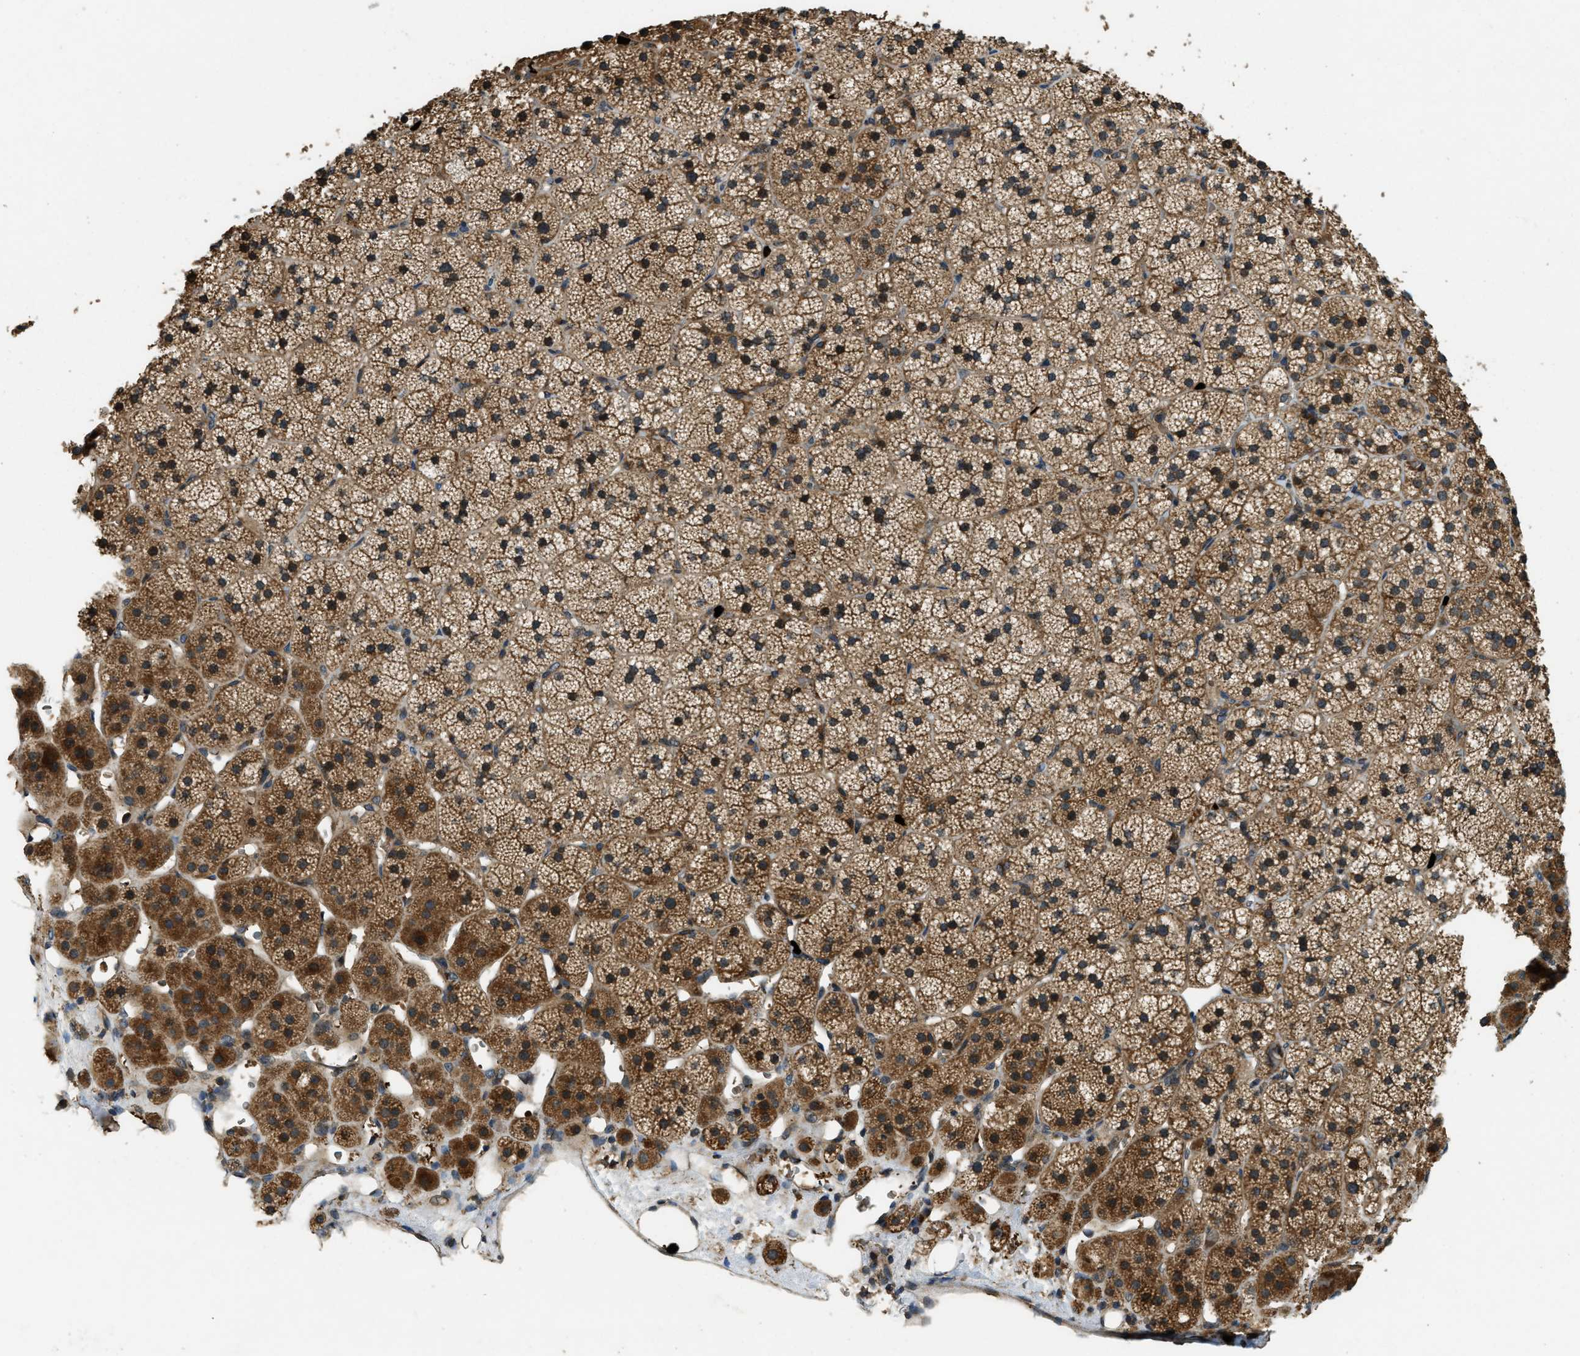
{"staining": {"intensity": "moderate", "quantity": ">75%", "location": "cytoplasmic/membranous,nuclear"}, "tissue": "adrenal gland", "cell_type": "Glandular cells", "image_type": "normal", "snomed": [{"axis": "morphology", "description": "Normal tissue, NOS"}, {"axis": "topography", "description": "Adrenal gland"}], "caption": "This micrograph shows immunohistochemistry (IHC) staining of unremarkable adrenal gland, with medium moderate cytoplasmic/membranous,nuclear staining in about >75% of glandular cells.", "gene": "RNF141", "patient": {"sex": "female", "age": 44}}